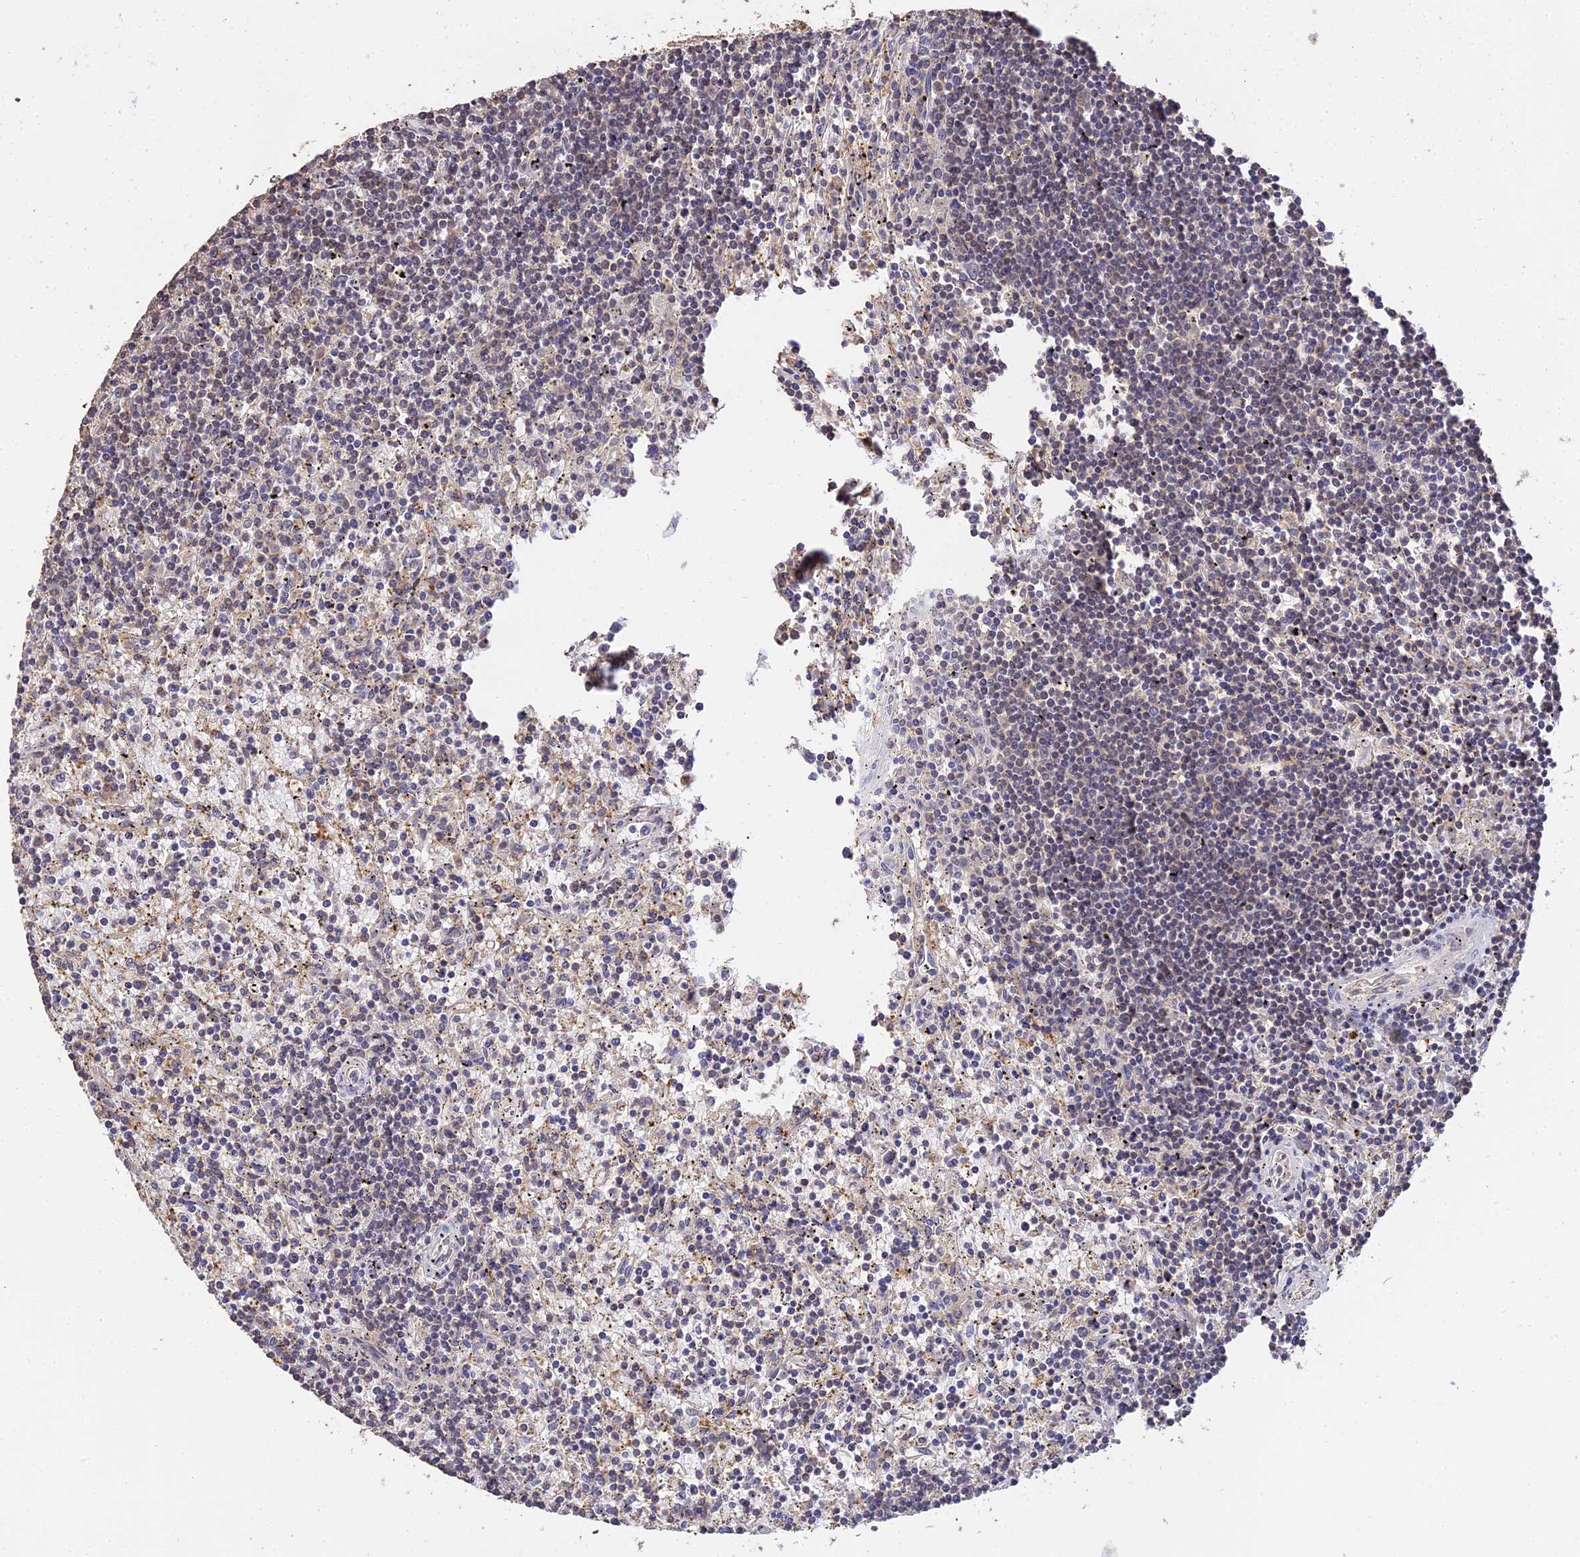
{"staining": {"intensity": "negative", "quantity": "none", "location": "none"}, "tissue": "lymphoma", "cell_type": "Tumor cells", "image_type": "cancer", "snomed": [{"axis": "morphology", "description": "Malignant lymphoma, non-Hodgkin's type, Low grade"}, {"axis": "topography", "description": "Spleen"}], "caption": "This is a micrograph of IHC staining of lymphoma, which shows no expression in tumor cells.", "gene": "LSM5", "patient": {"sex": "male", "age": 76}}